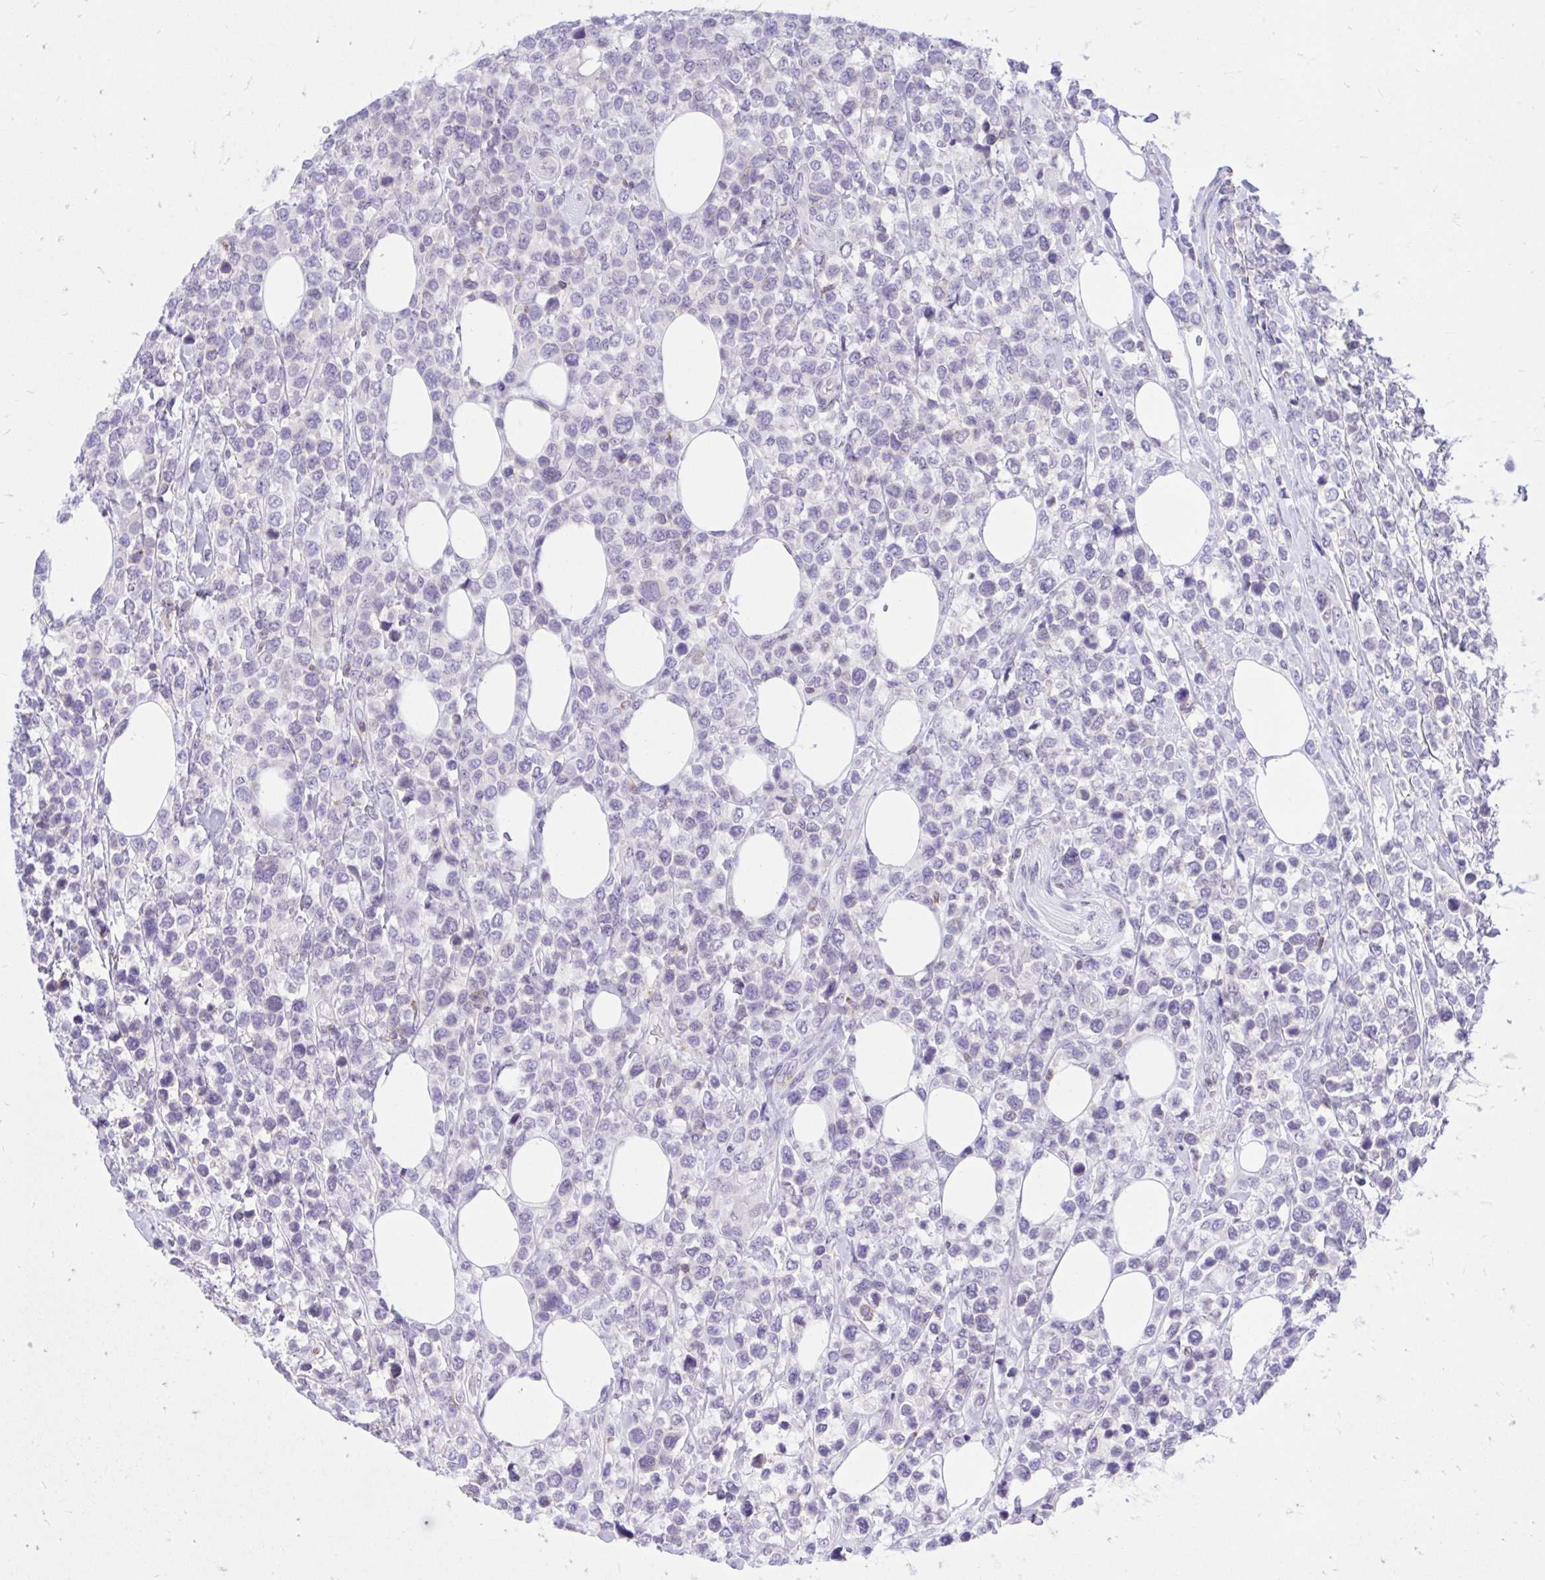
{"staining": {"intensity": "negative", "quantity": "none", "location": "none"}, "tissue": "lymphoma", "cell_type": "Tumor cells", "image_type": "cancer", "snomed": [{"axis": "morphology", "description": "Malignant lymphoma, non-Hodgkin's type, High grade"}, {"axis": "topography", "description": "Soft tissue"}], "caption": "Photomicrograph shows no protein expression in tumor cells of malignant lymphoma, non-Hodgkin's type (high-grade) tissue.", "gene": "CXCL8", "patient": {"sex": "female", "age": 56}}